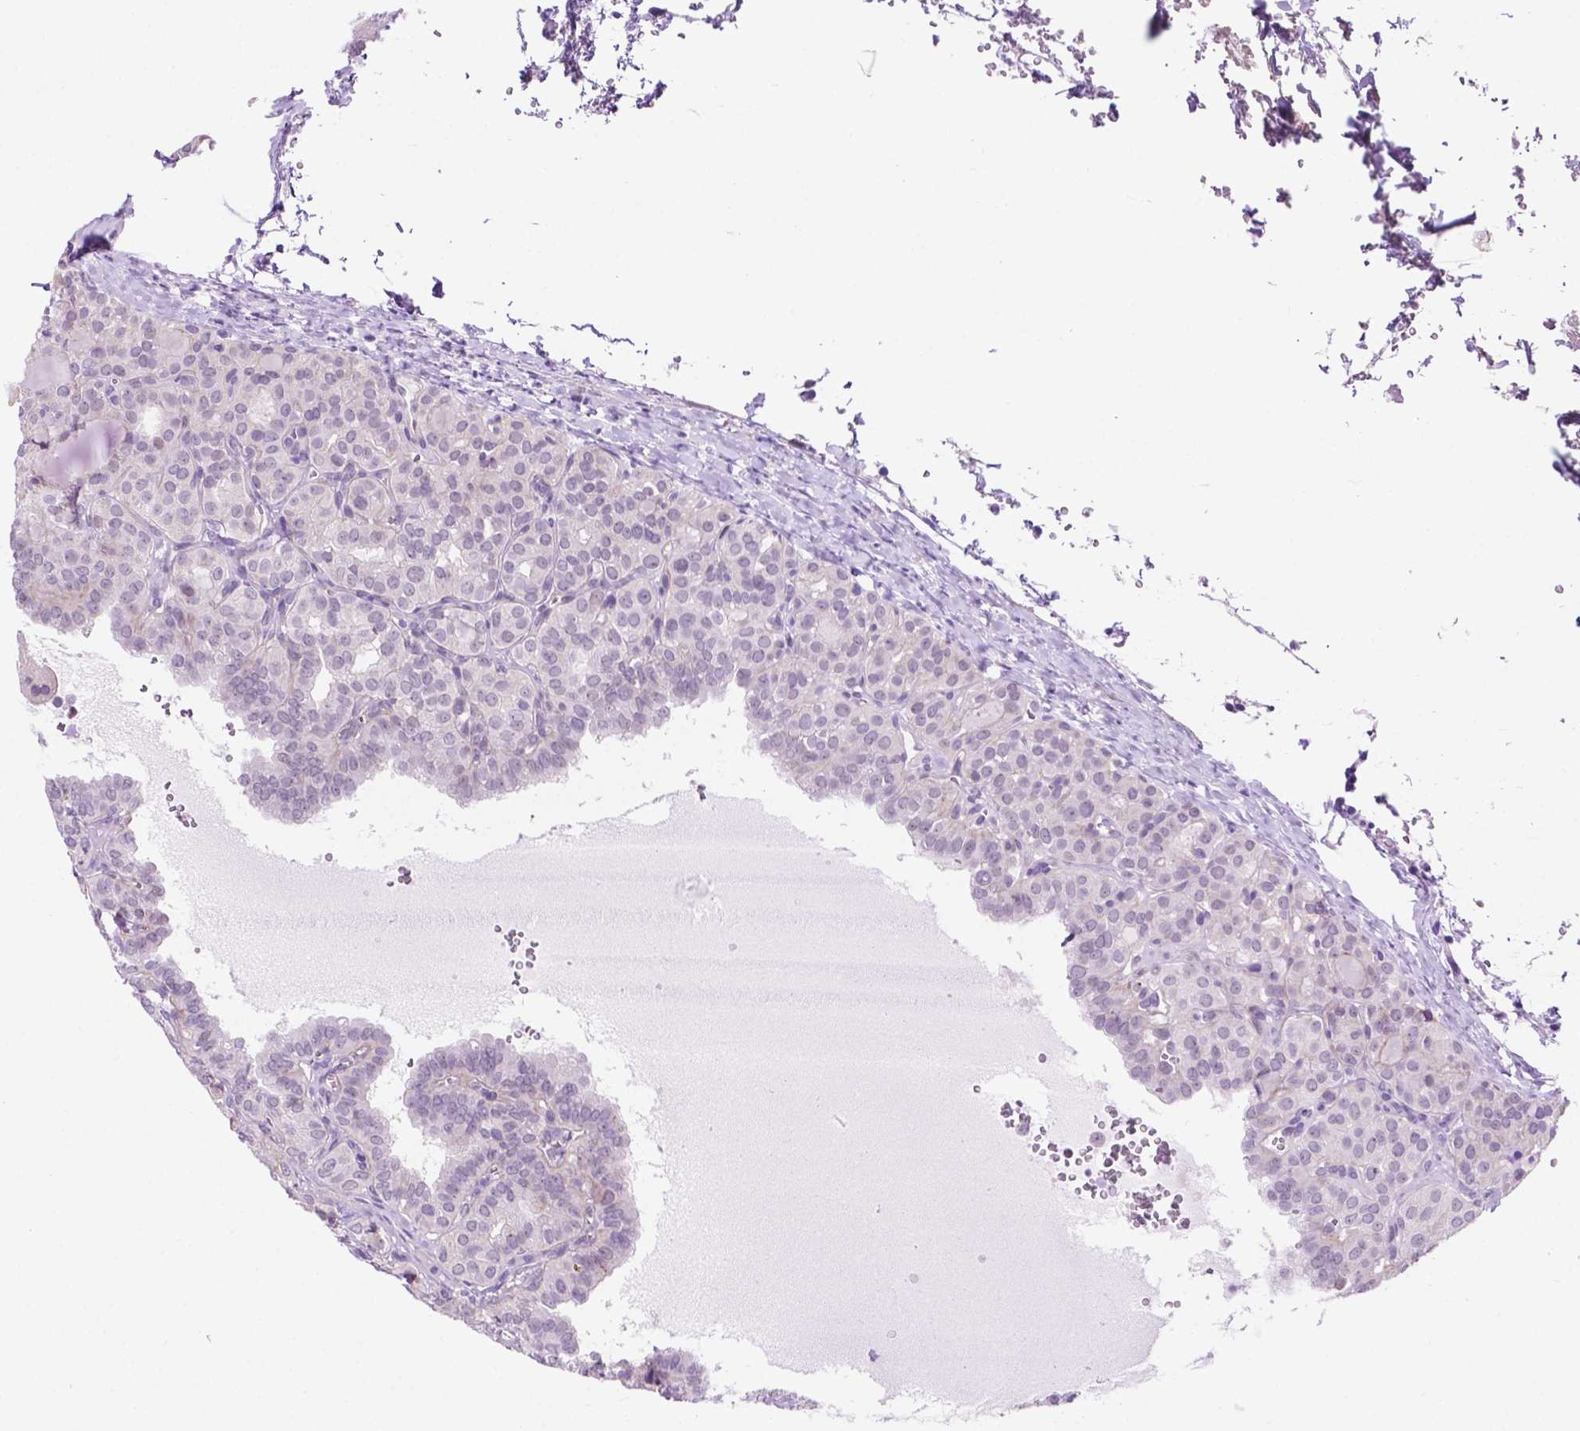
{"staining": {"intensity": "negative", "quantity": "none", "location": "none"}, "tissue": "thyroid cancer", "cell_type": "Tumor cells", "image_type": "cancer", "snomed": [{"axis": "morphology", "description": "Papillary adenocarcinoma, NOS"}, {"axis": "topography", "description": "Thyroid gland"}], "caption": "A histopathology image of thyroid cancer (papillary adenocarcinoma) stained for a protein shows no brown staining in tumor cells.", "gene": "ACY3", "patient": {"sex": "female", "age": 41}}